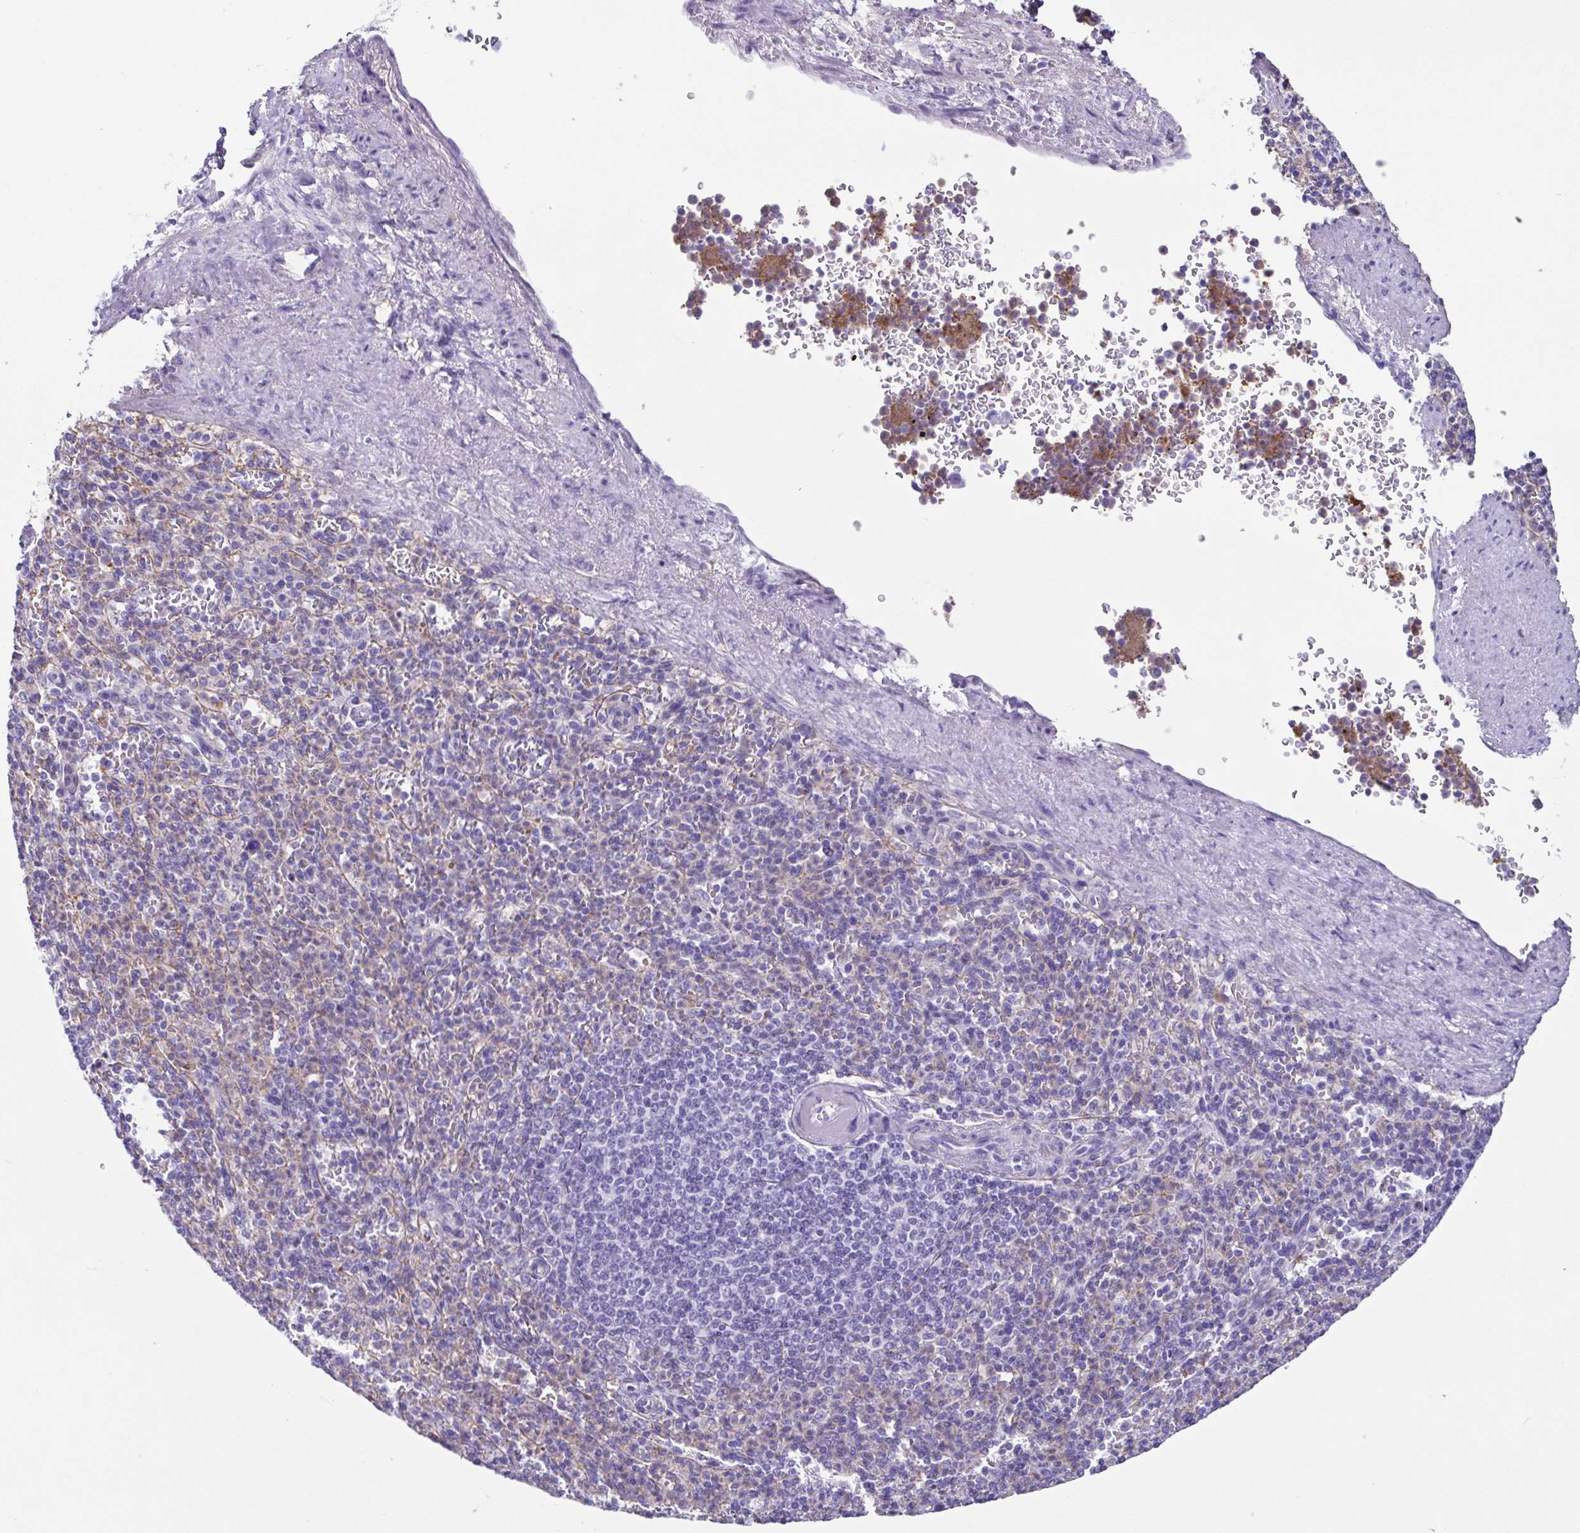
{"staining": {"intensity": "negative", "quantity": "none", "location": "none"}, "tissue": "spleen", "cell_type": "Cells in red pulp", "image_type": "normal", "snomed": [{"axis": "morphology", "description": "Normal tissue, NOS"}, {"axis": "topography", "description": "Spleen"}], "caption": "Histopathology image shows no protein positivity in cells in red pulp of normal spleen.", "gene": "CYP11B1", "patient": {"sex": "female", "age": 74}}